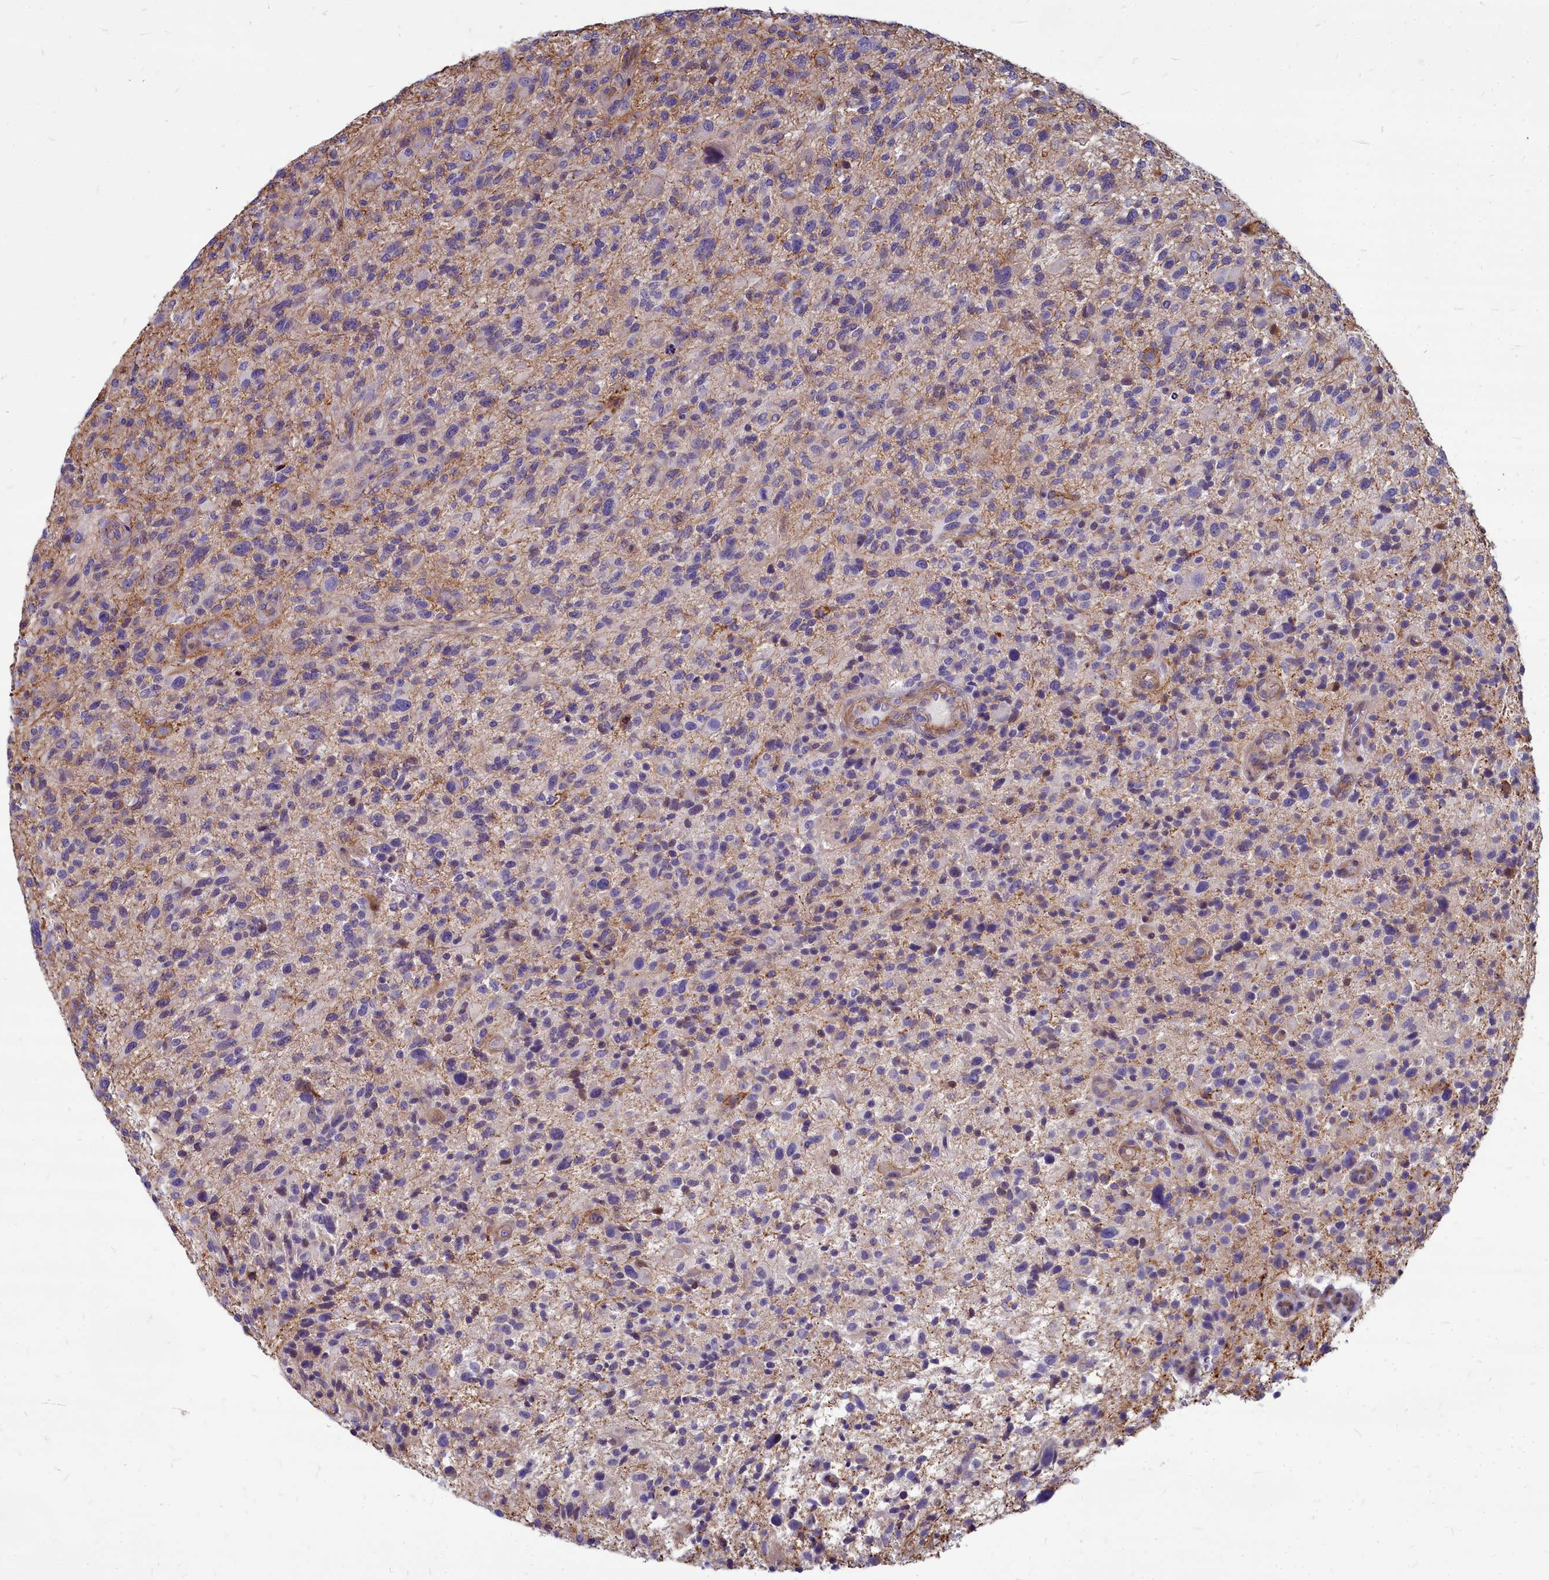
{"staining": {"intensity": "negative", "quantity": "none", "location": "none"}, "tissue": "glioma", "cell_type": "Tumor cells", "image_type": "cancer", "snomed": [{"axis": "morphology", "description": "Glioma, malignant, High grade"}, {"axis": "topography", "description": "Brain"}], "caption": "IHC image of malignant glioma (high-grade) stained for a protein (brown), which displays no expression in tumor cells.", "gene": "TTC5", "patient": {"sex": "male", "age": 47}}